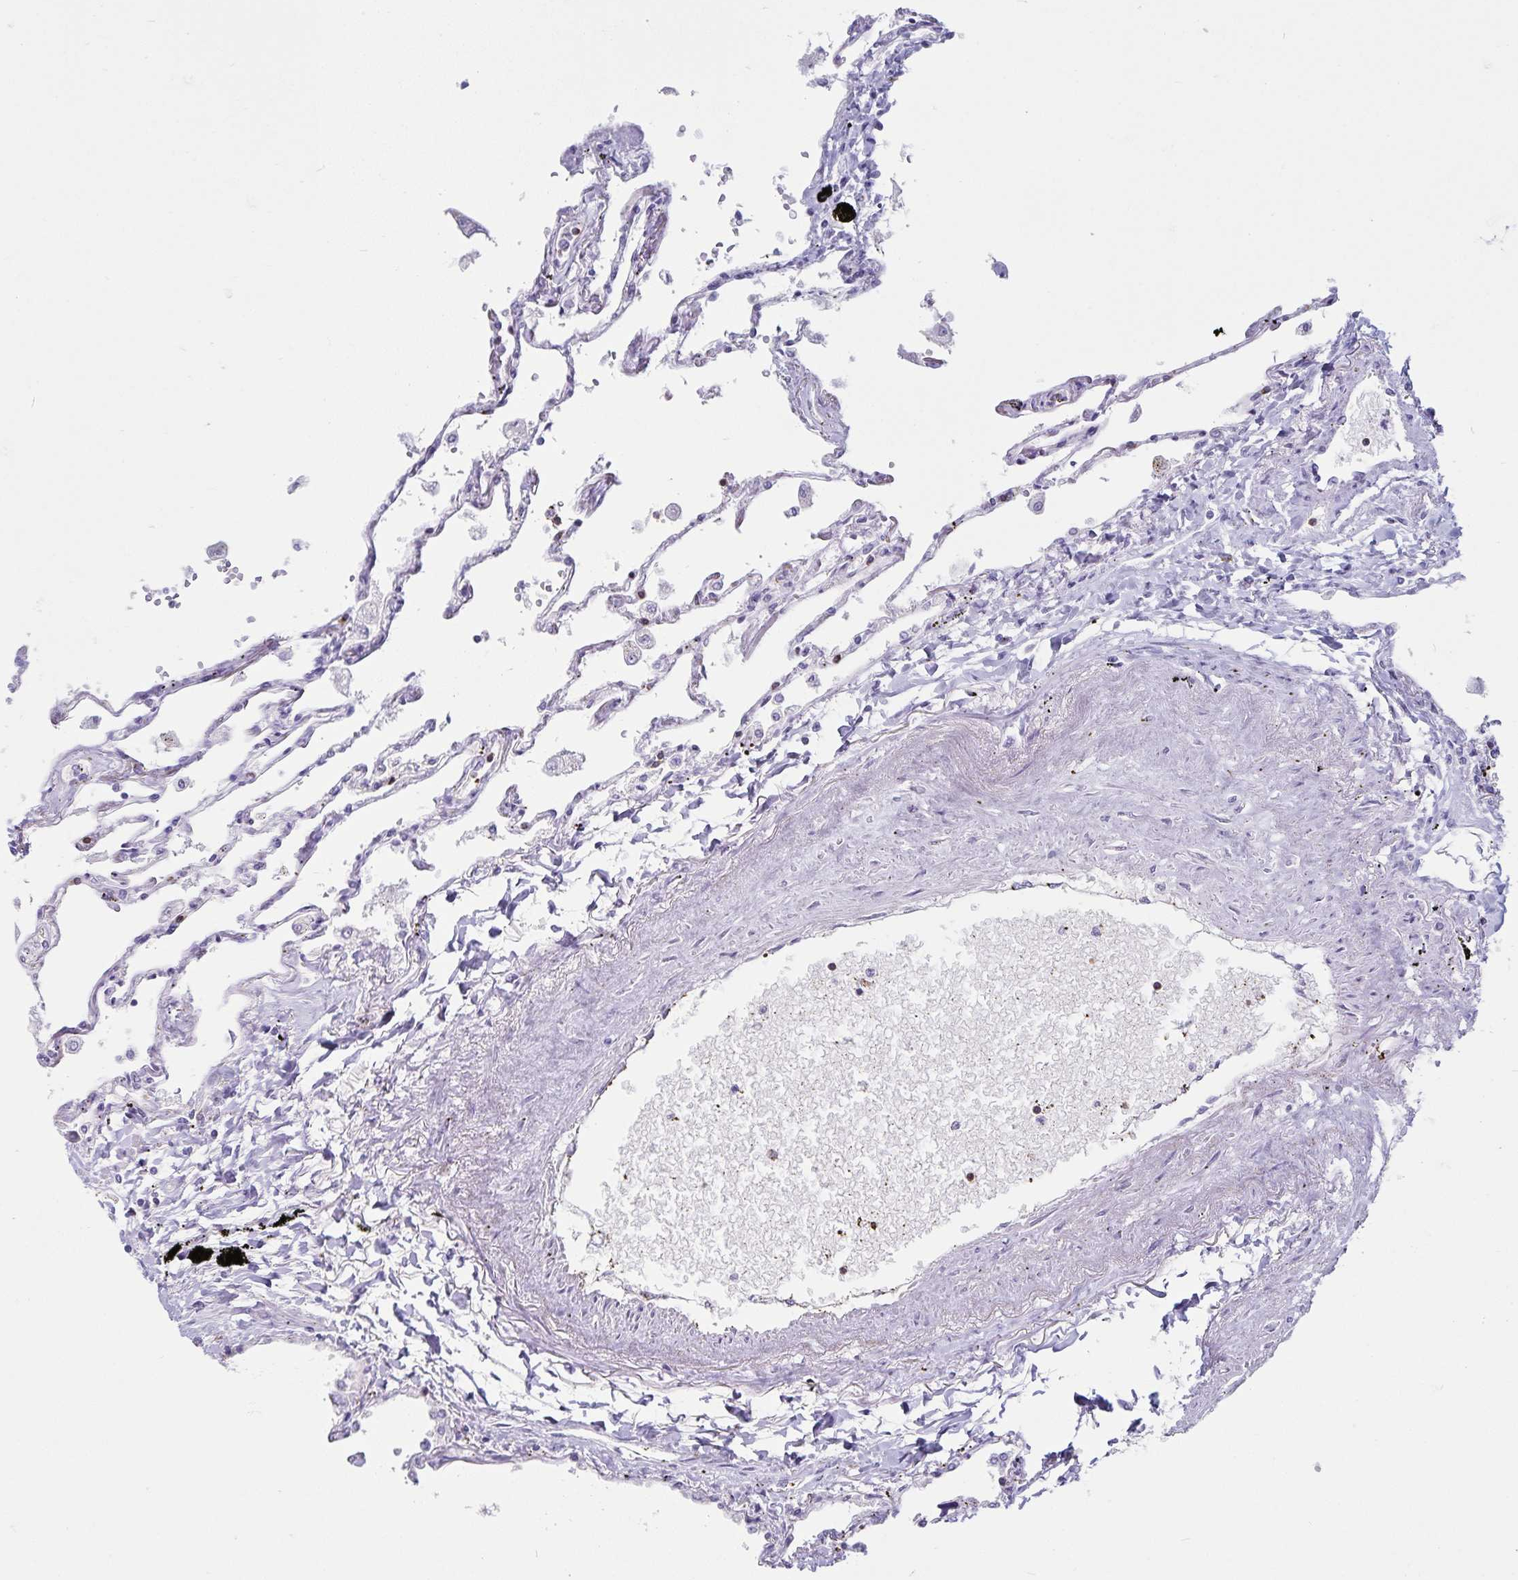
{"staining": {"intensity": "negative", "quantity": "none", "location": "none"}, "tissue": "lung", "cell_type": "Alveolar cells", "image_type": "normal", "snomed": [{"axis": "morphology", "description": "Normal tissue, NOS"}, {"axis": "topography", "description": "Lung"}], "caption": "Alveolar cells show no significant protein positivity in unremarkable lung. (Brightfield microscopy of DAB IHC at high magnification).", "gene": "GNLY", "patient": {"sex": "female", "age": 67}}